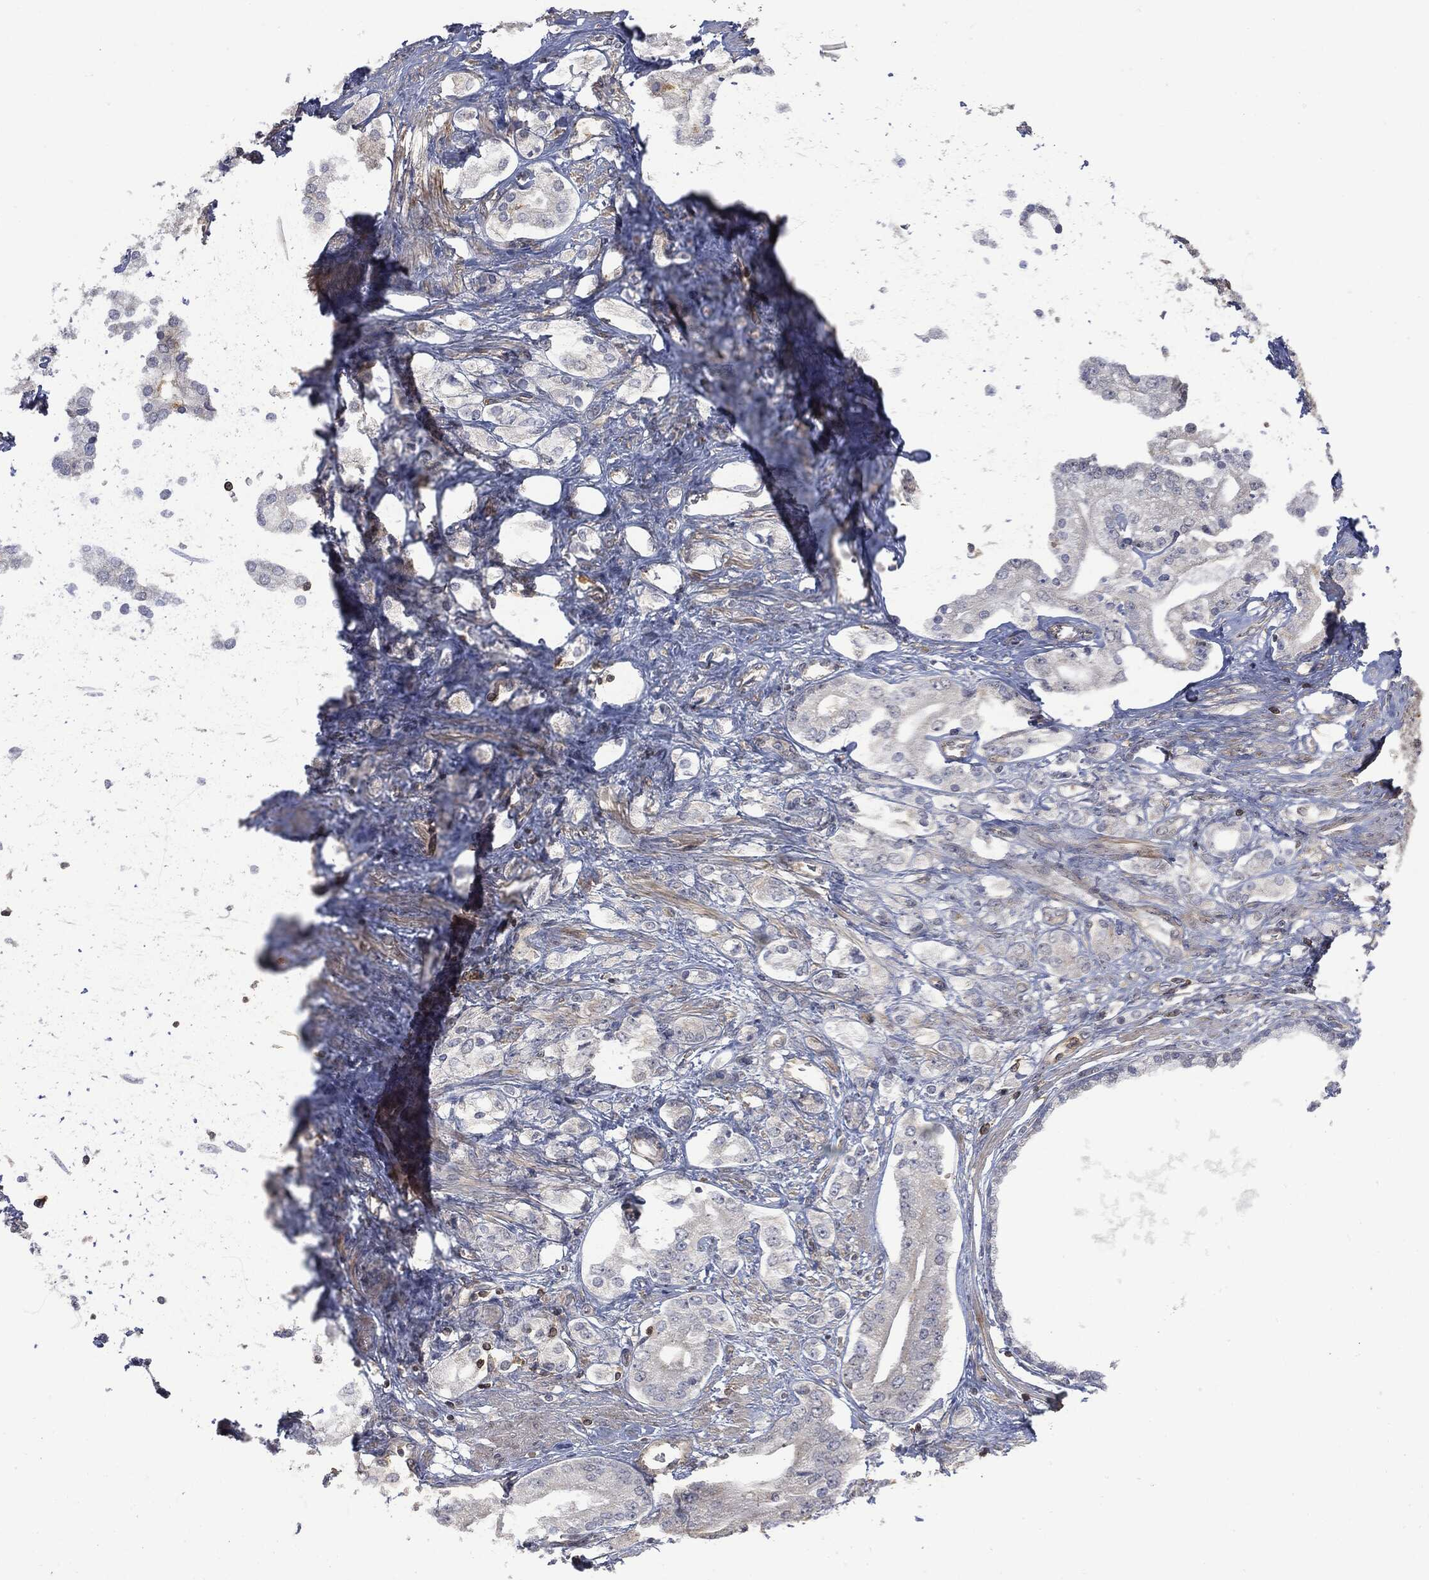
{"staining": {"intensity": "negative", "quantity": "none", "location": "none"}, "tissue": "prostate cancer", "cell_type": "Tumor cells", "image_type": "cancer", "snomed": [{"axis": "morphology", "description": "Adenocarcinoma, NOS"}, {"axis": "topography", "description": "Prostate and seminal vesicle, NOS"}, {"axis": "topography", "description": "Prostate"}], "caption": "A high-resolution histopathology image shows immunohistochemistry staining of prostate cancer (adenocarcinoma), which displays no significant staining in tumor cells.", "gene": "PSMB10", "patient": {"sex": "male", "age": 67}}